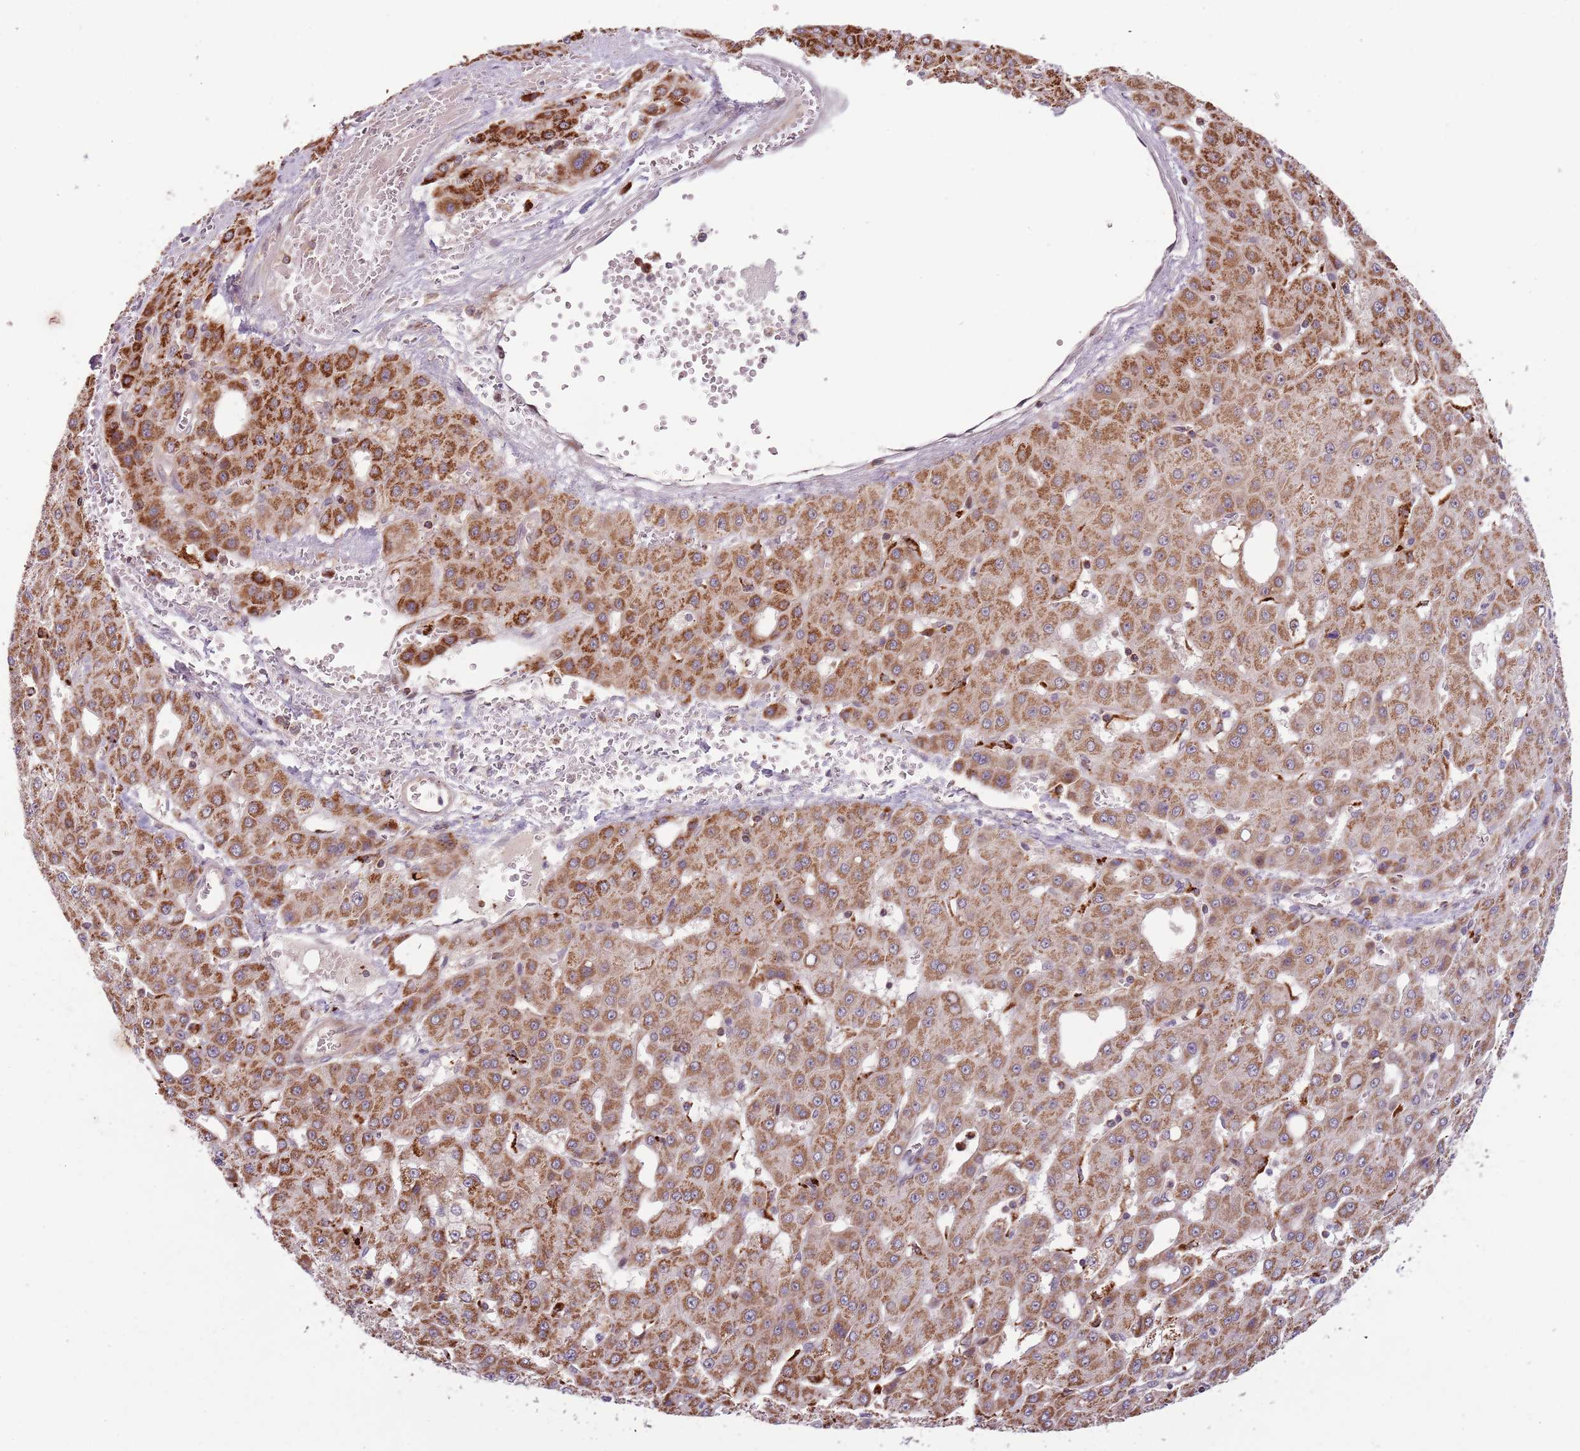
{"staining": {"intensity": "moderate", "quantity": ">75%", "location": "cytoplasmic/membranous"}, "tissue": "liver cancer", "cell_type": "Tumor cells", "image_type": "cancer", "snomed": [{"axis": "morphology", "description": "Carcinoma, Hepatocellular, NOS"}, {"axis": "topography", "description": "Liver"}], "caption": "IHC of human liver cancer (hepatocellular carcinoma) exhibits medium levels of moderate cytoplasmic/membranous expression in approximately >75% of tumor cells.", "gene": "ULK3", "patient": {"sex": "male", "age": 47}}